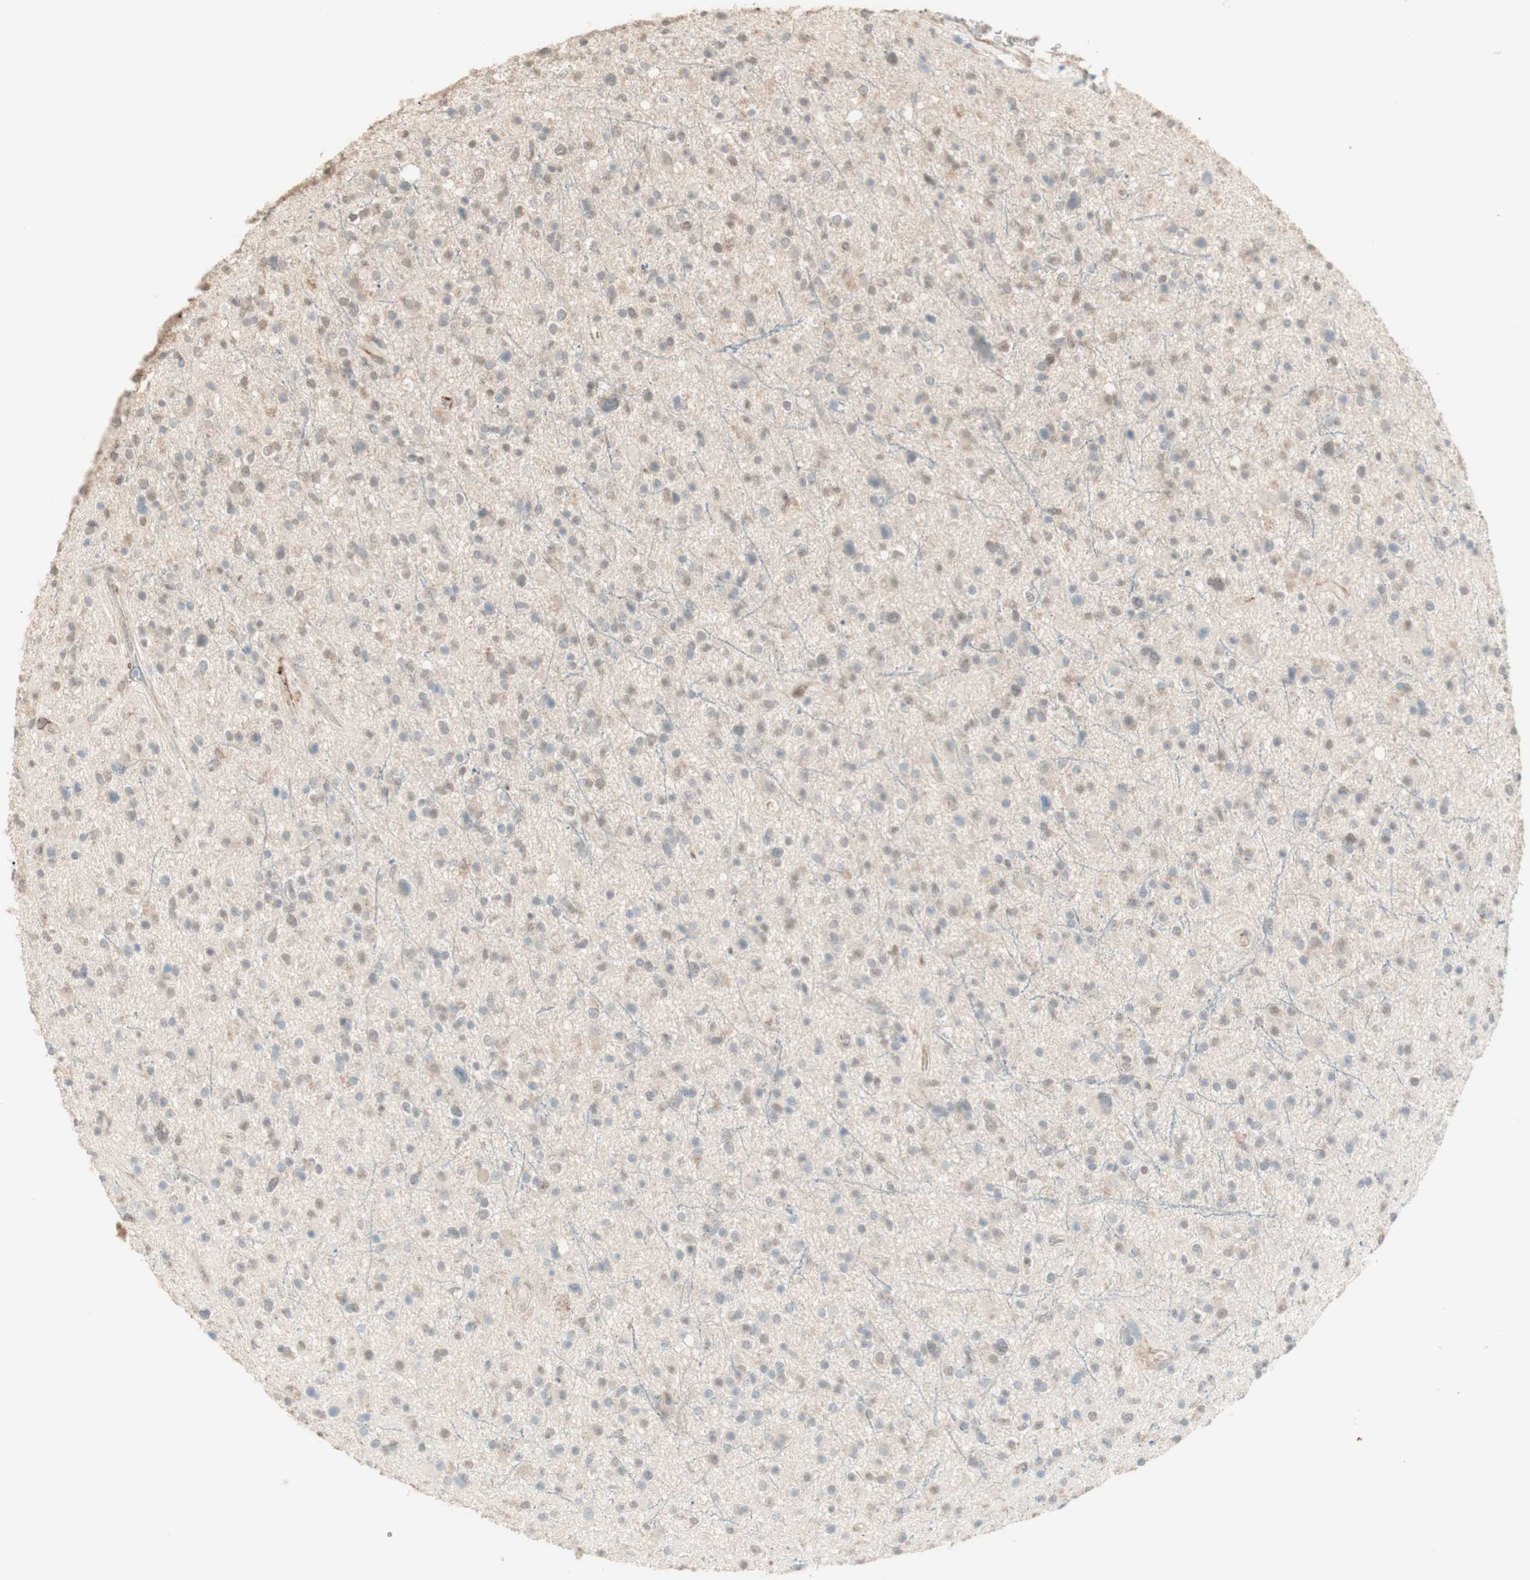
{"staining": {"intensity": "negative", "quantity": "none", "location": "none"}, "tissue": "glioma", "cell_type": "Tumor cells", "image_type": "cancer", "snomed": [{"axis": "morphology", "description": "Glioma, malignant, High grade"}, {"axis": "topography", "description": "Brain"}], "caption": "This photomicrograph is of glioma stained with immunohistochemistry to label a protein in brown with the nuclei are counter-stained blue. There is no positivity in tumor cells.", "gene": "MUC3A", "patient": {"sex": "male", "age": 33}}